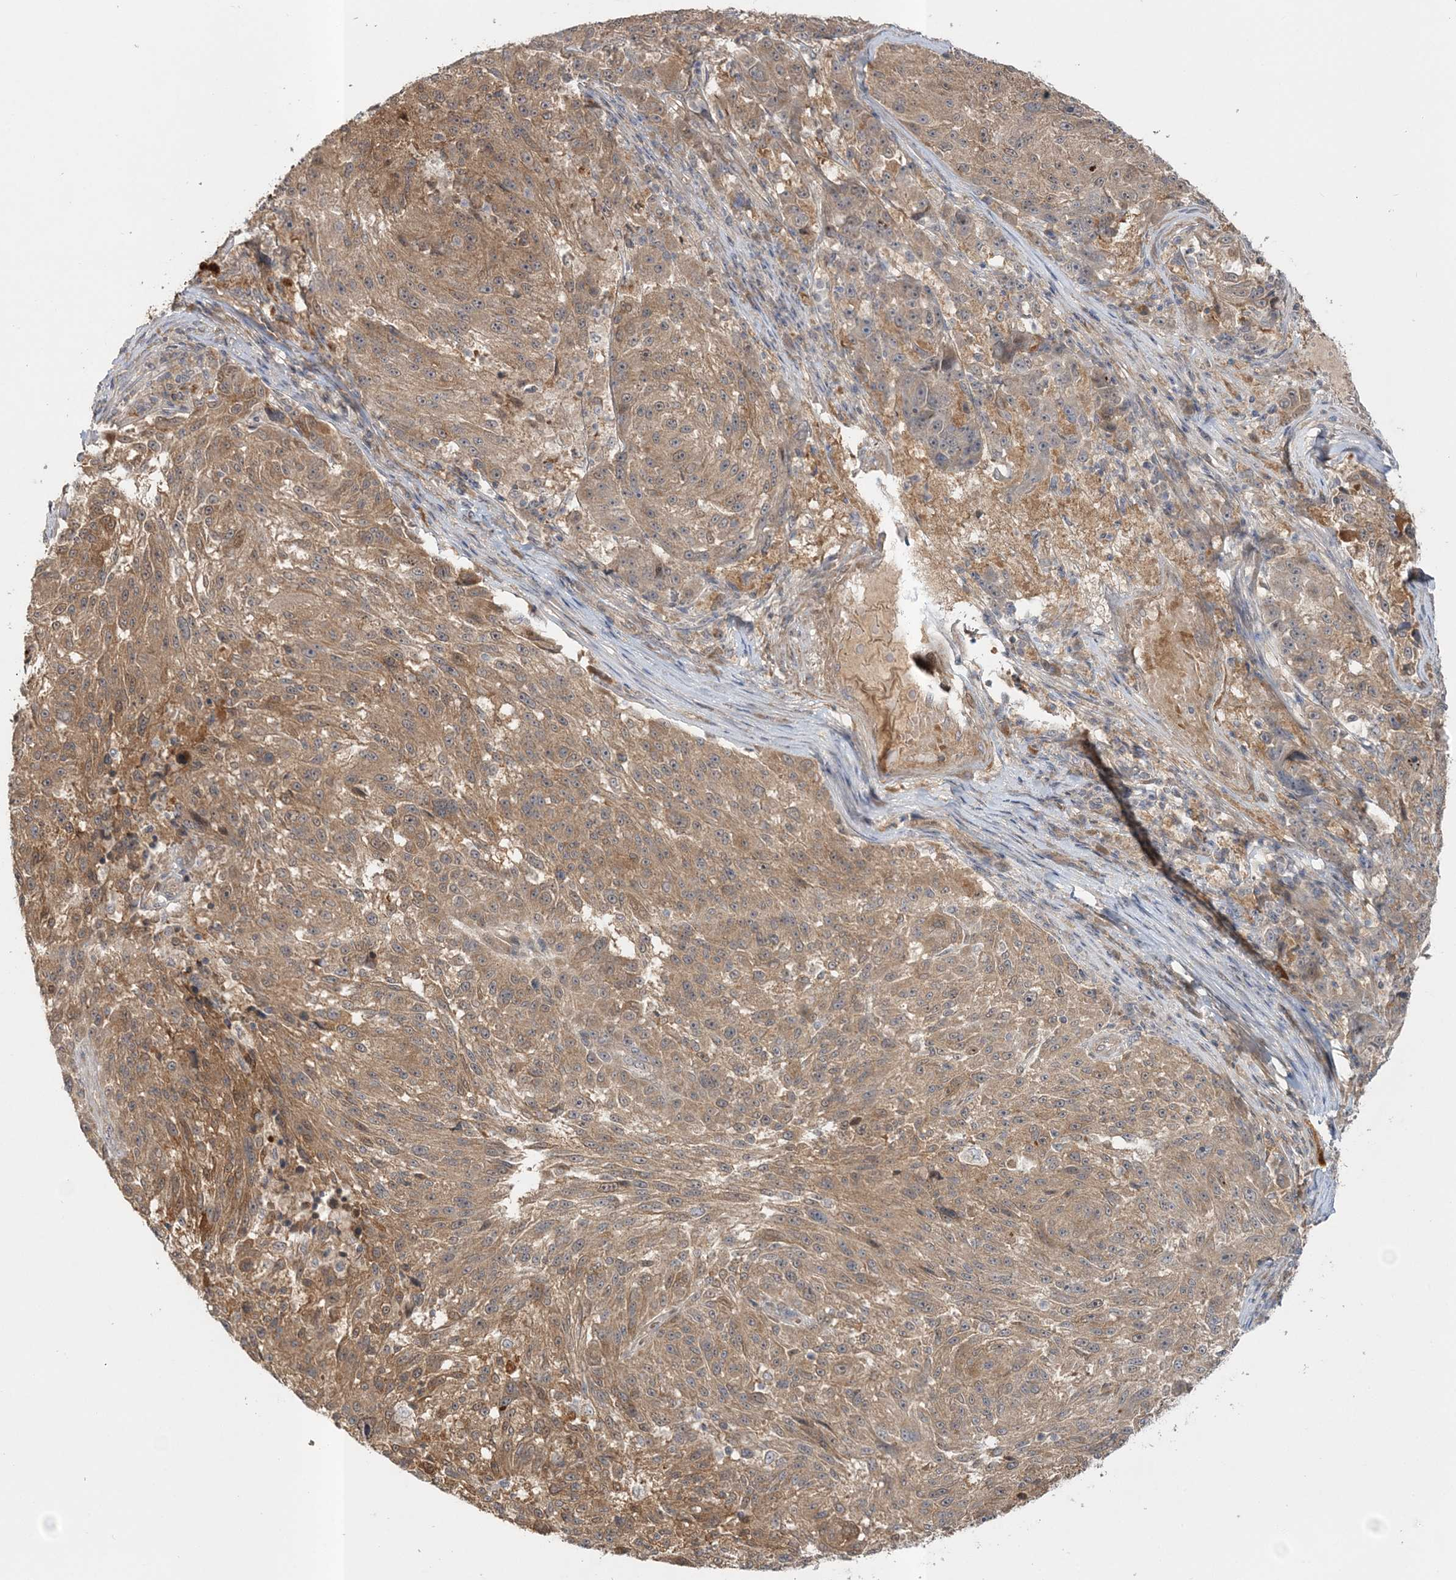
{"staining": {"intensity": "moderate", "quantity": ">75%", "location": "cytoplasmic/membranous"}, "tissue": "melanoma", "cell_type": "Tumor cells", "image_type": "cancer", "snomed": [{"axis": "morphology", "description": "Malignant melanoma, NOS"}, {"axis": "topography", "description": "Skin"}], "caption": "Protein expression analysis of malignant melanoma shows moderate cytoplasmic/membranous positivity in about >75% of tumor cells.", "gene": "MOCS2", "patient": {"sex": "male", "age": 53}}